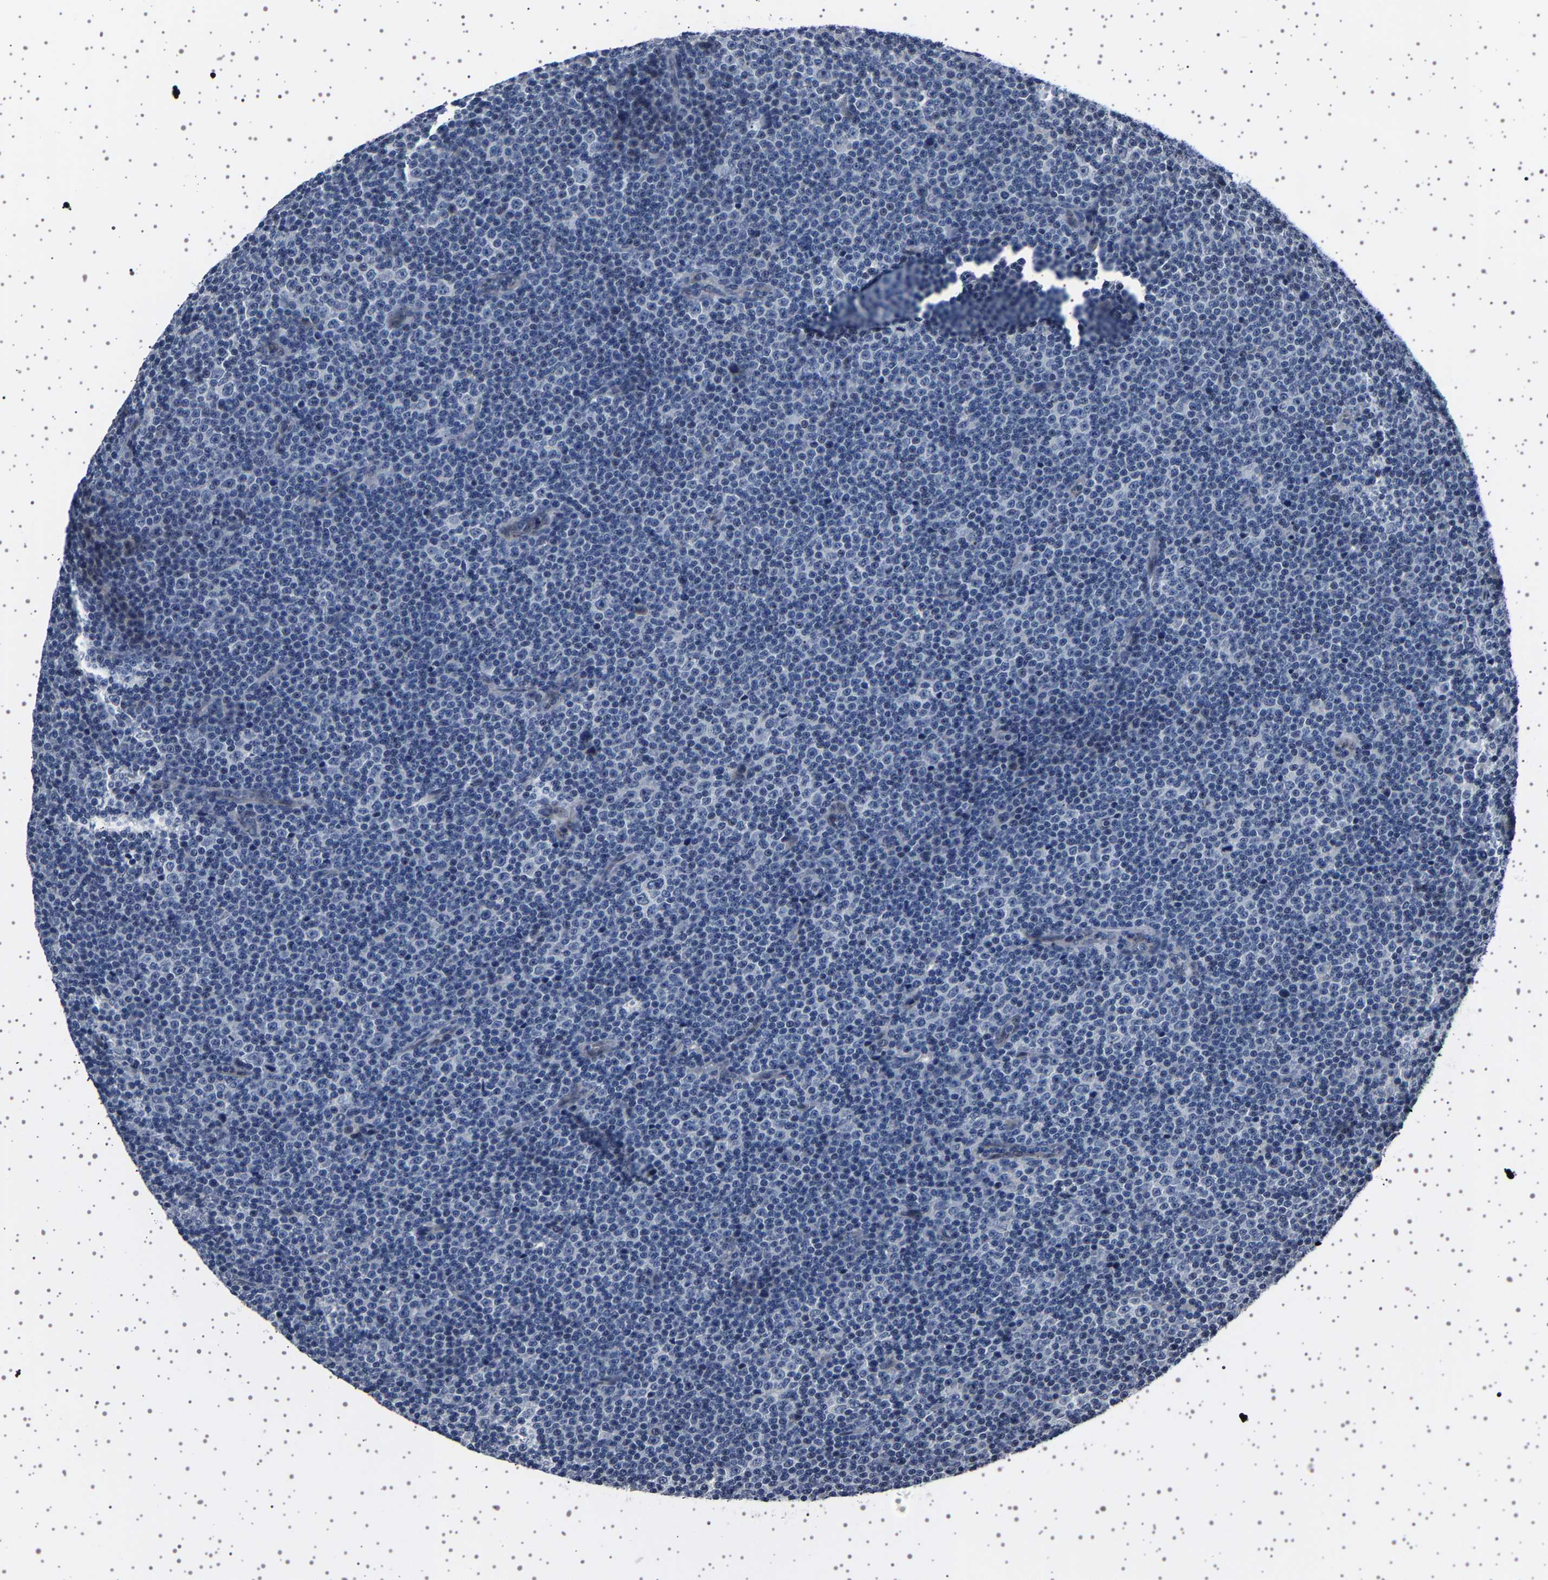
{"staining": {"intensity": "negative", "quantity": "none", "location": "none"}, "tissue": "lymphoma", "cell_type": "Tumor cells", "image_type": "cancer", "snomed": [{"axis": "morphology", "description": "Malignant lymphoma, non-Hodgkin's type, Low grade"}, {"axis": "topography", "description": "Lymph node"}], "caption": "This is a micrograph of IHC staining of malignant lymphoma, non-Hodgkin's type (low-grade), which shows no staining in tumor cells.", "gene": "IL10RB", "patient": {"sex": "female", "age": 67}}